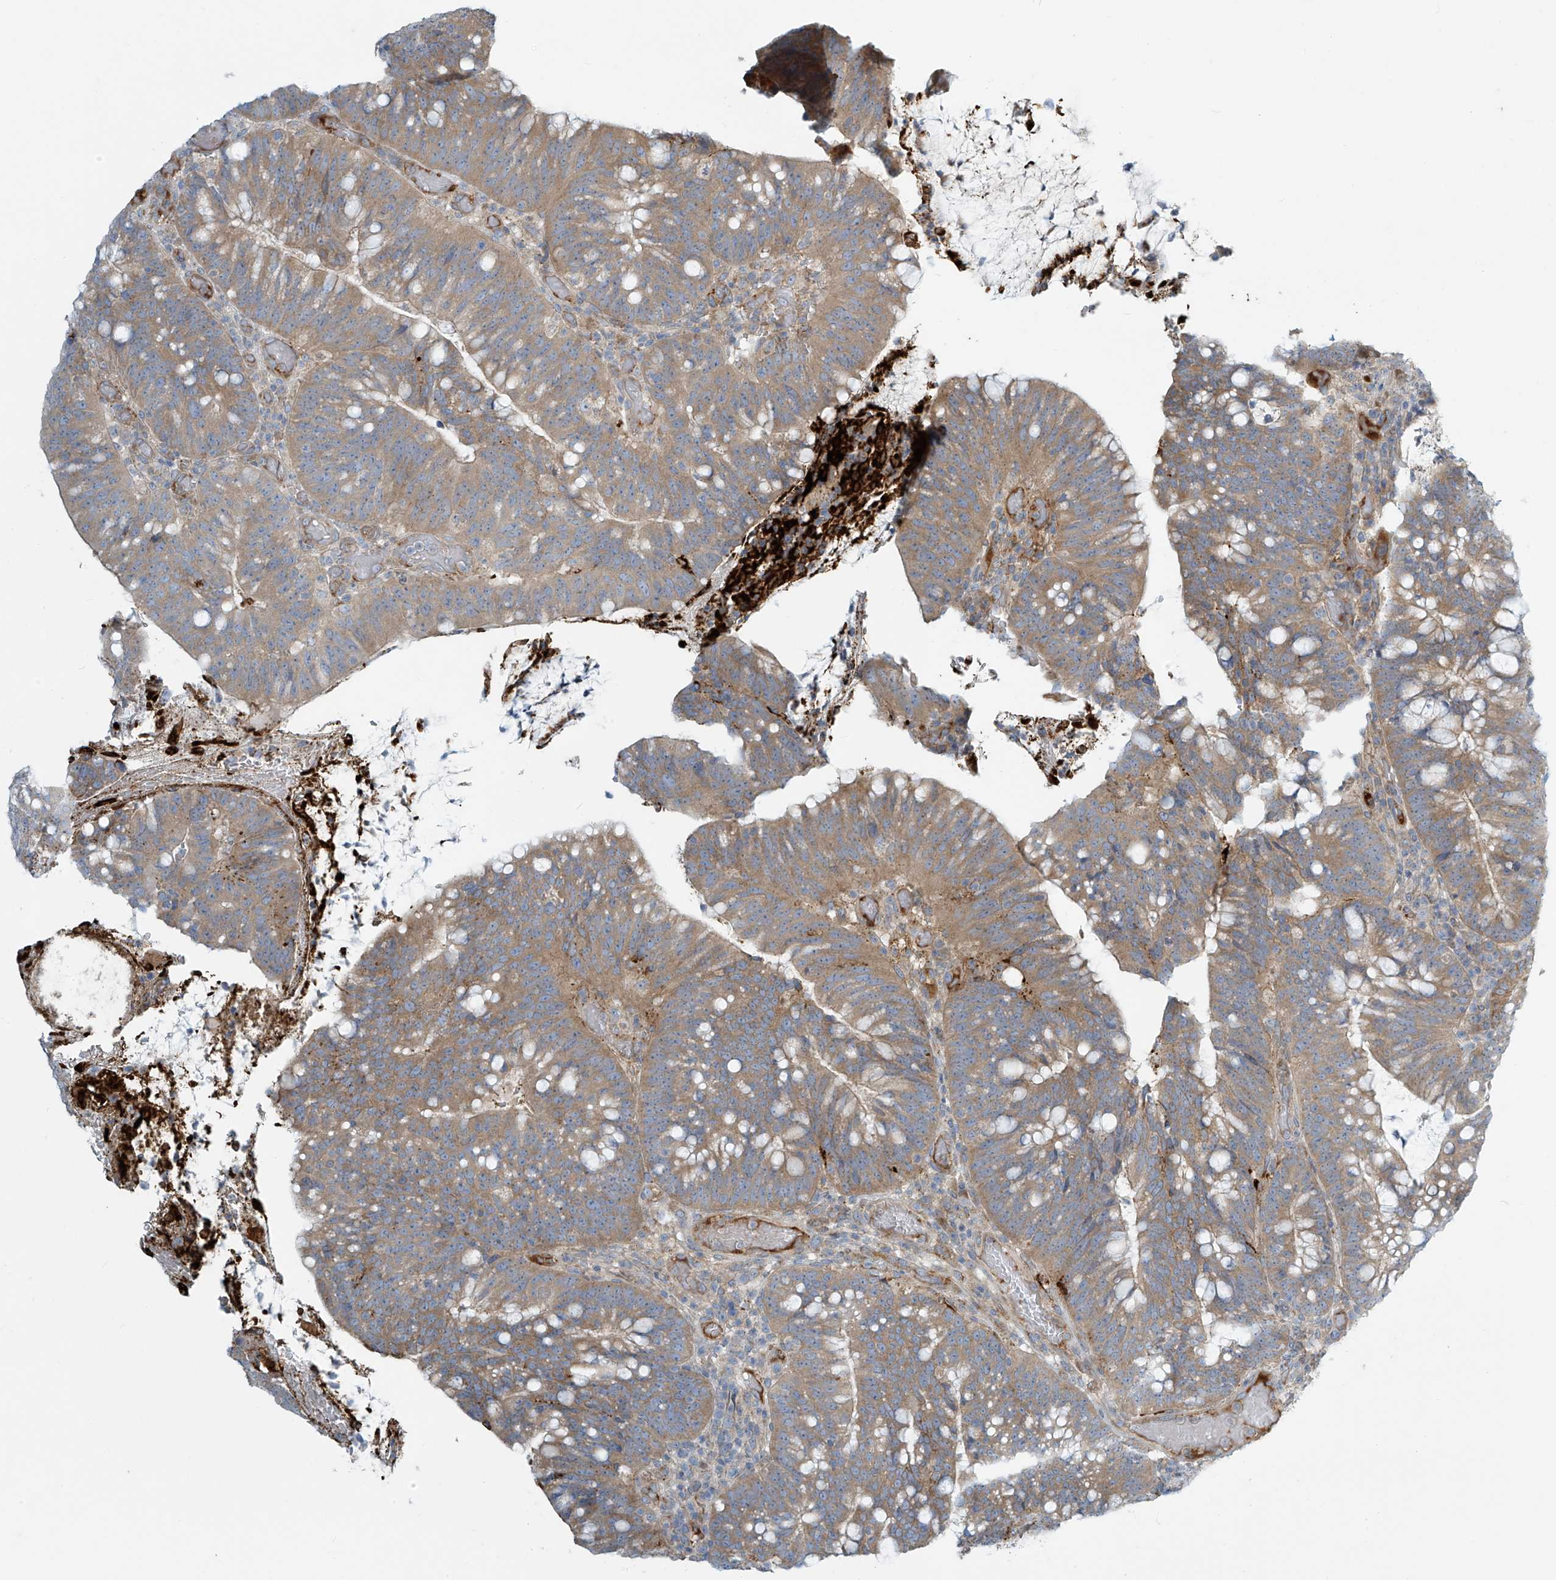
{"staining": {"intensity": "moderate", "quantity": ">75%", "location": "cytoplasmic/membranous"}, "tissue": "colorectal cancer", "cell_type": "Tumor cells", "image_type": "cancer", "snomed": [{"axis": "morphology", "description": "Adenocarcinoma, NOS"}, {"axis": "topography", "description": "Colon"}], "caption": "This is a histology image of immunohistochemistry (IHC) staining of adenocarcinoma (colorectal), which shows moderate staining in the cytoplasmic/membranous of tumor cells.", "gene": "LZTS3", "patient": {"sex": "female", "age": 66}}